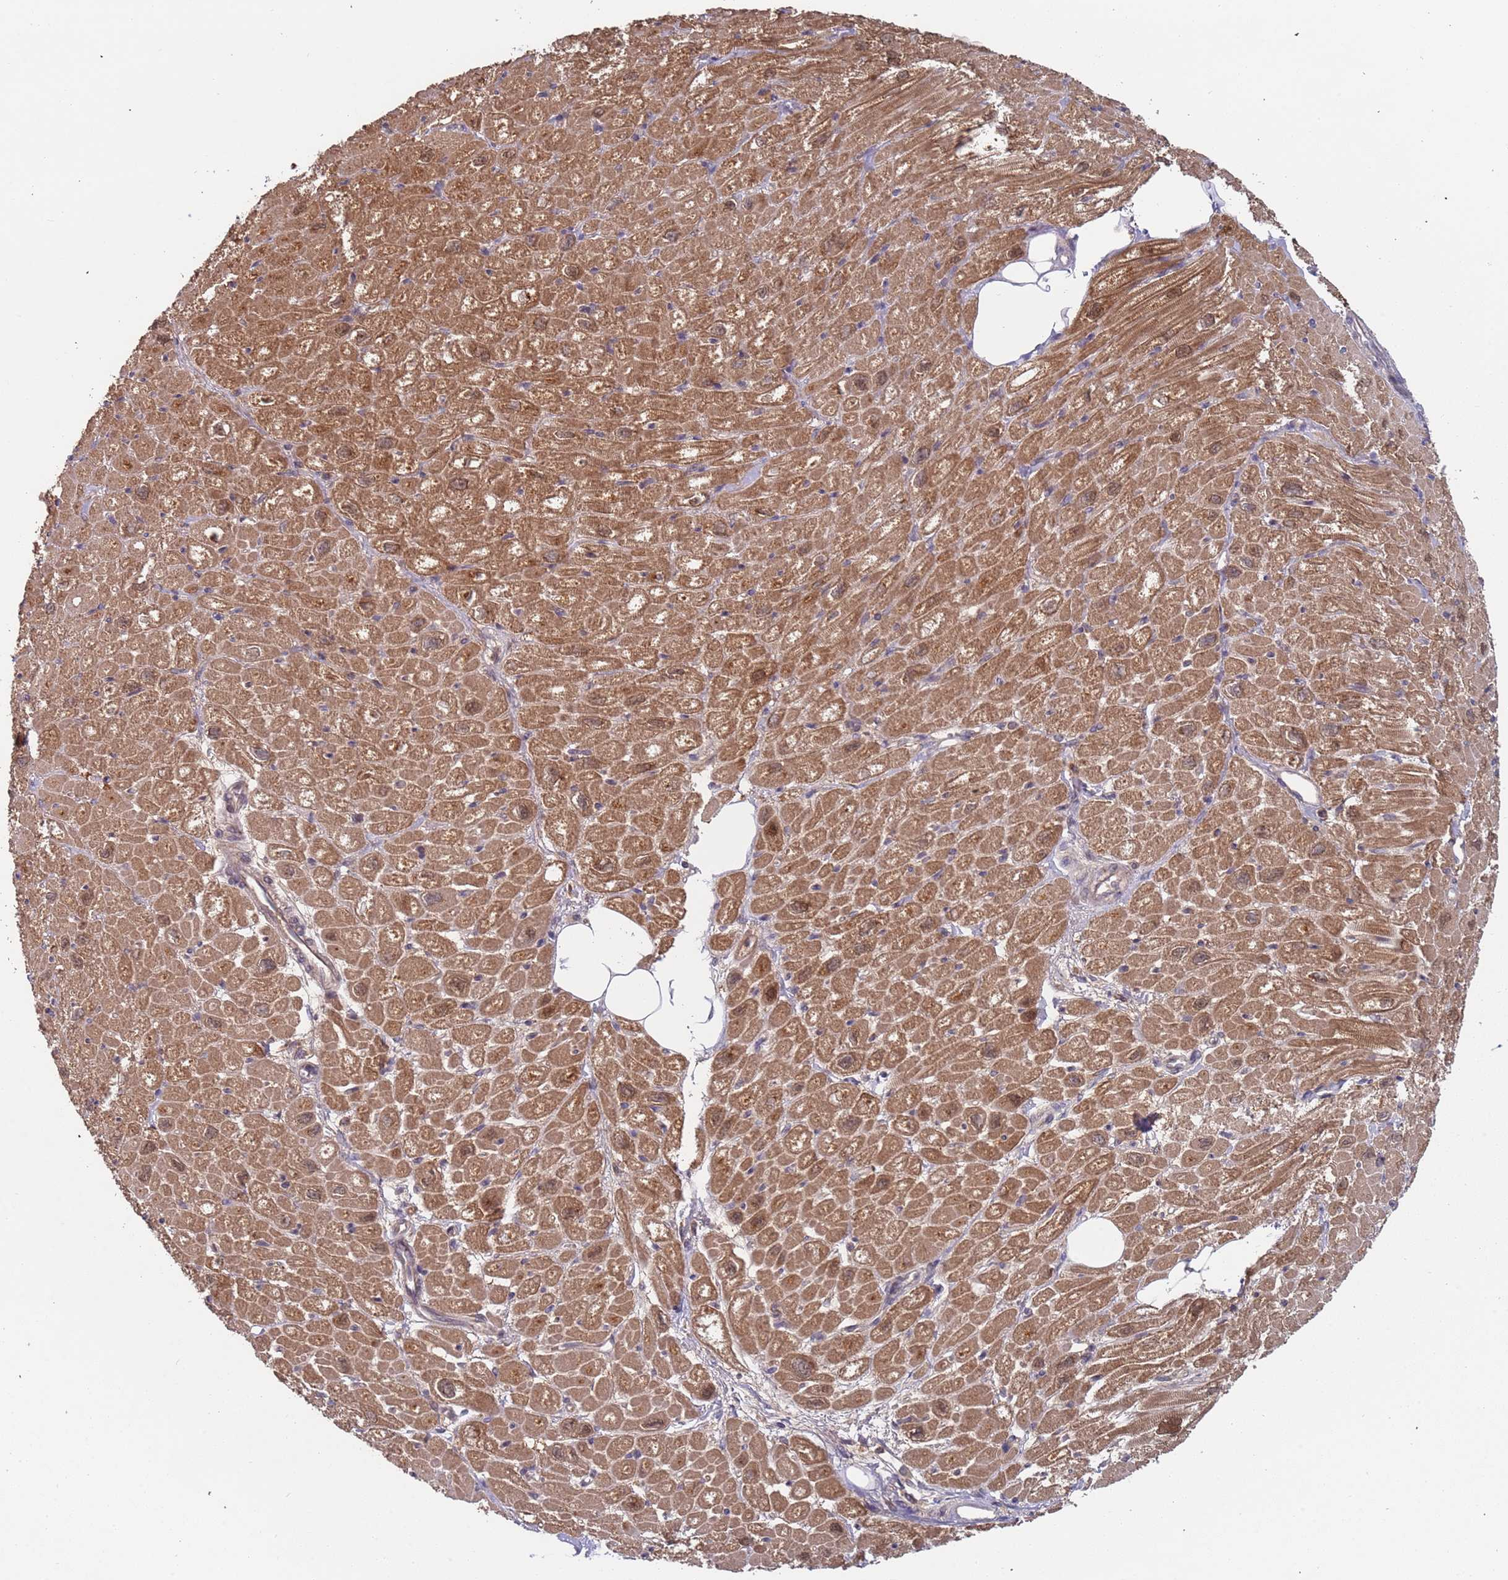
{"staining": {"intensity": "moderate", "quantity": "25%-75%", "location": "cytoplasmic/membranous"}, "tissue": "heart muscle", "cell_type": "Cardiomyocytes", "image_type": "normal", "snomed": [{"axis": "morphology", "description": "Normal tissue, NOS"}, {"axis": "topography", "description": "Heart"}], "caption": "Heart muscle stained with DAB (3,3'-diaminobenzidine) immunohistochemistry (IHC) displays medium levels of moderate cytoplasmic/membranous staining in approximately 25%-75% of cardiomyocytes. Using DAB (3,3'-diaminobenzidine) (brown) and hematoxylin (blue) stains, captured at high magnification using brightfield microscopy.", "gene": "OR5A2", "patient": {"sex": "male", "age": 50}}